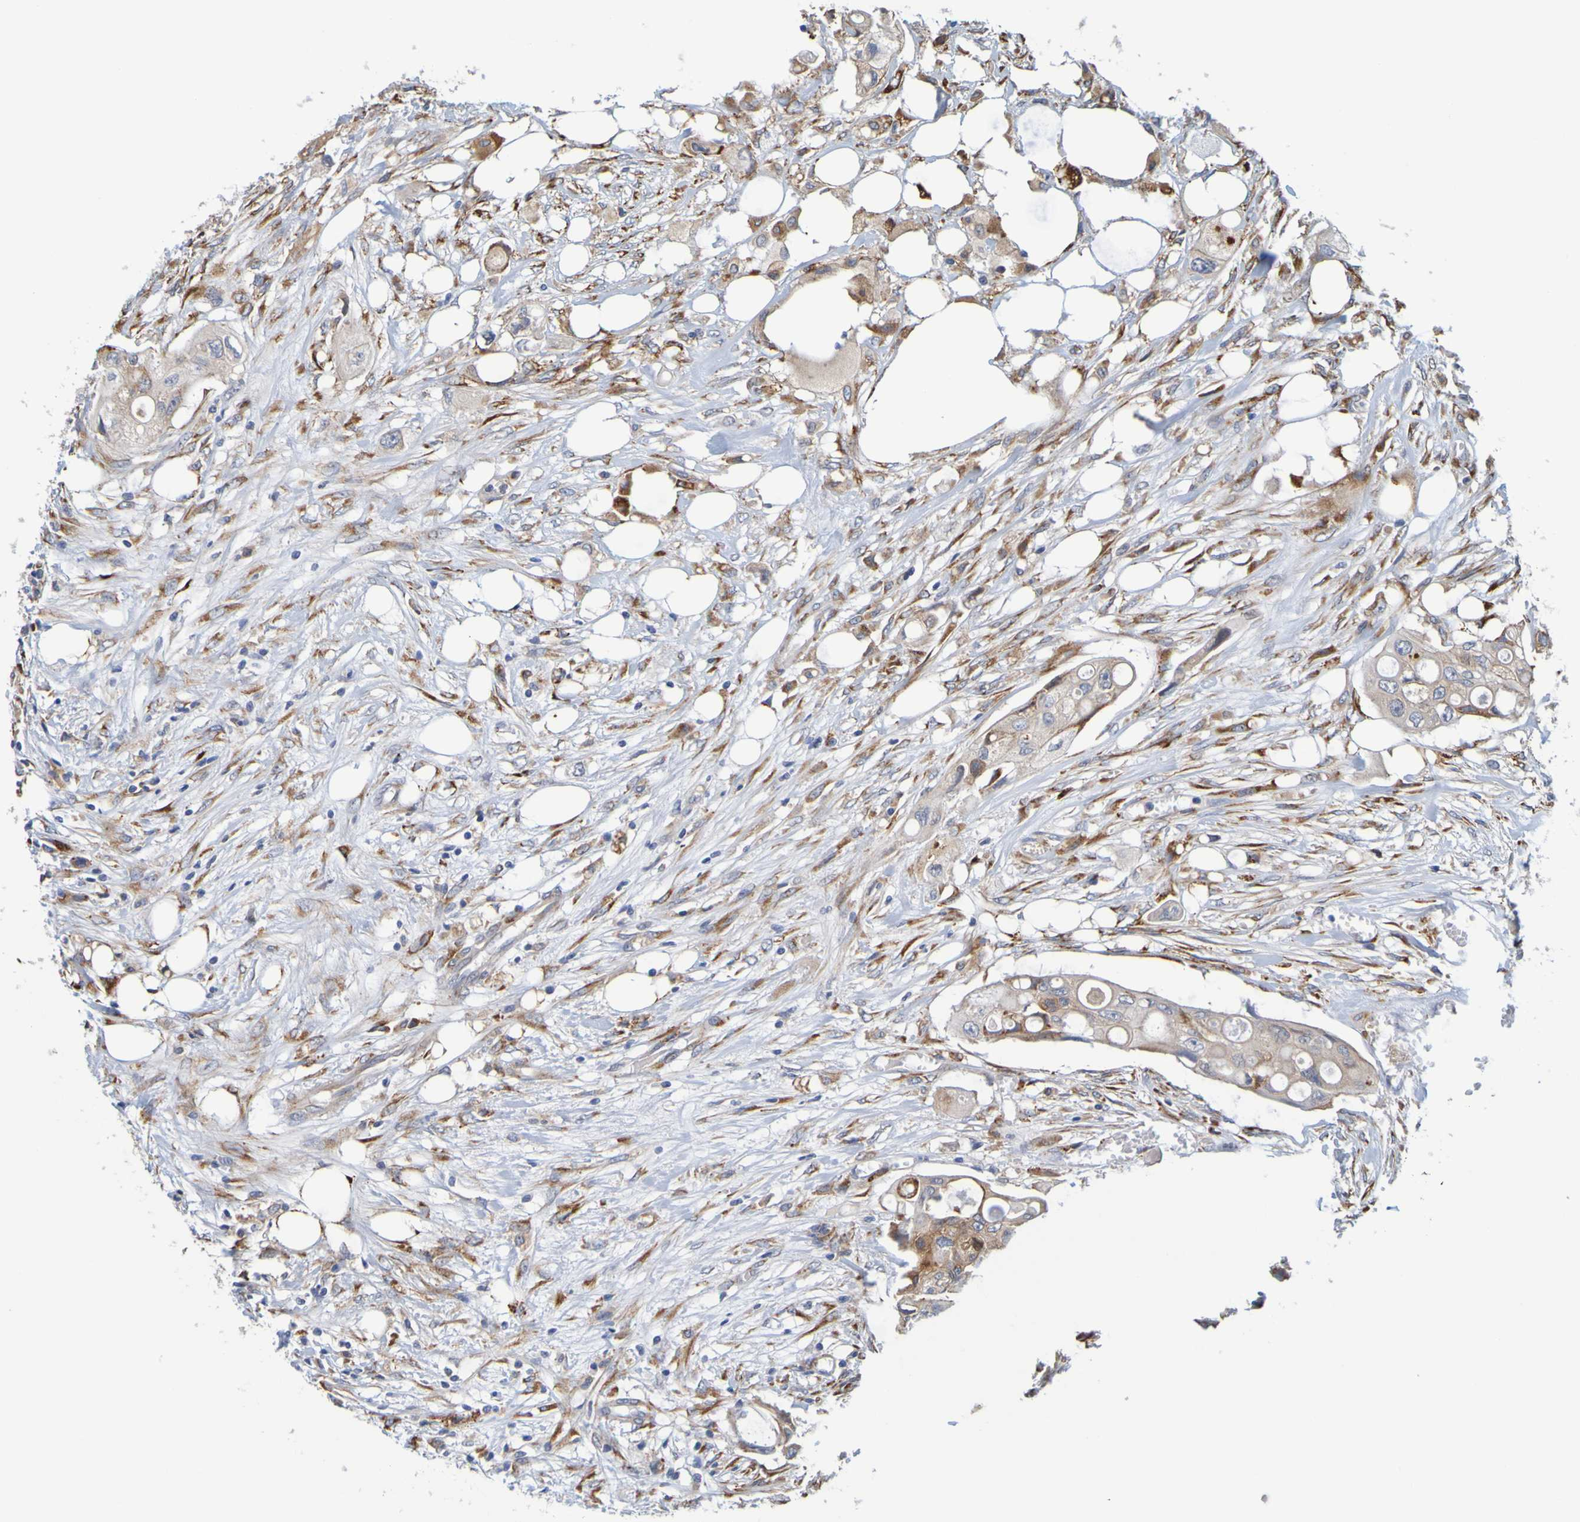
{"staining": {"intensity": "moderate", "quantity": ">75%", "location": "cytoplasmic/membranous"}, "tissue": "colorectal cancer", "cell_type": "Tumor cells", "image_type": "cancer", "snomed": [{"axis": "morphology", "description": "Adenocarcinoma, NOS"}, {"axis": "topography", "description": "Colon"}], "caption": "Immunohistochemical staining of human colorectal adenocarcinoma demonstrates medium levels of moderate cytoplasmic/membranous protein positivity in about >75% of tumor cells.", "gene": "SIL1", "patient": {"sex": "female", "age": 57}}